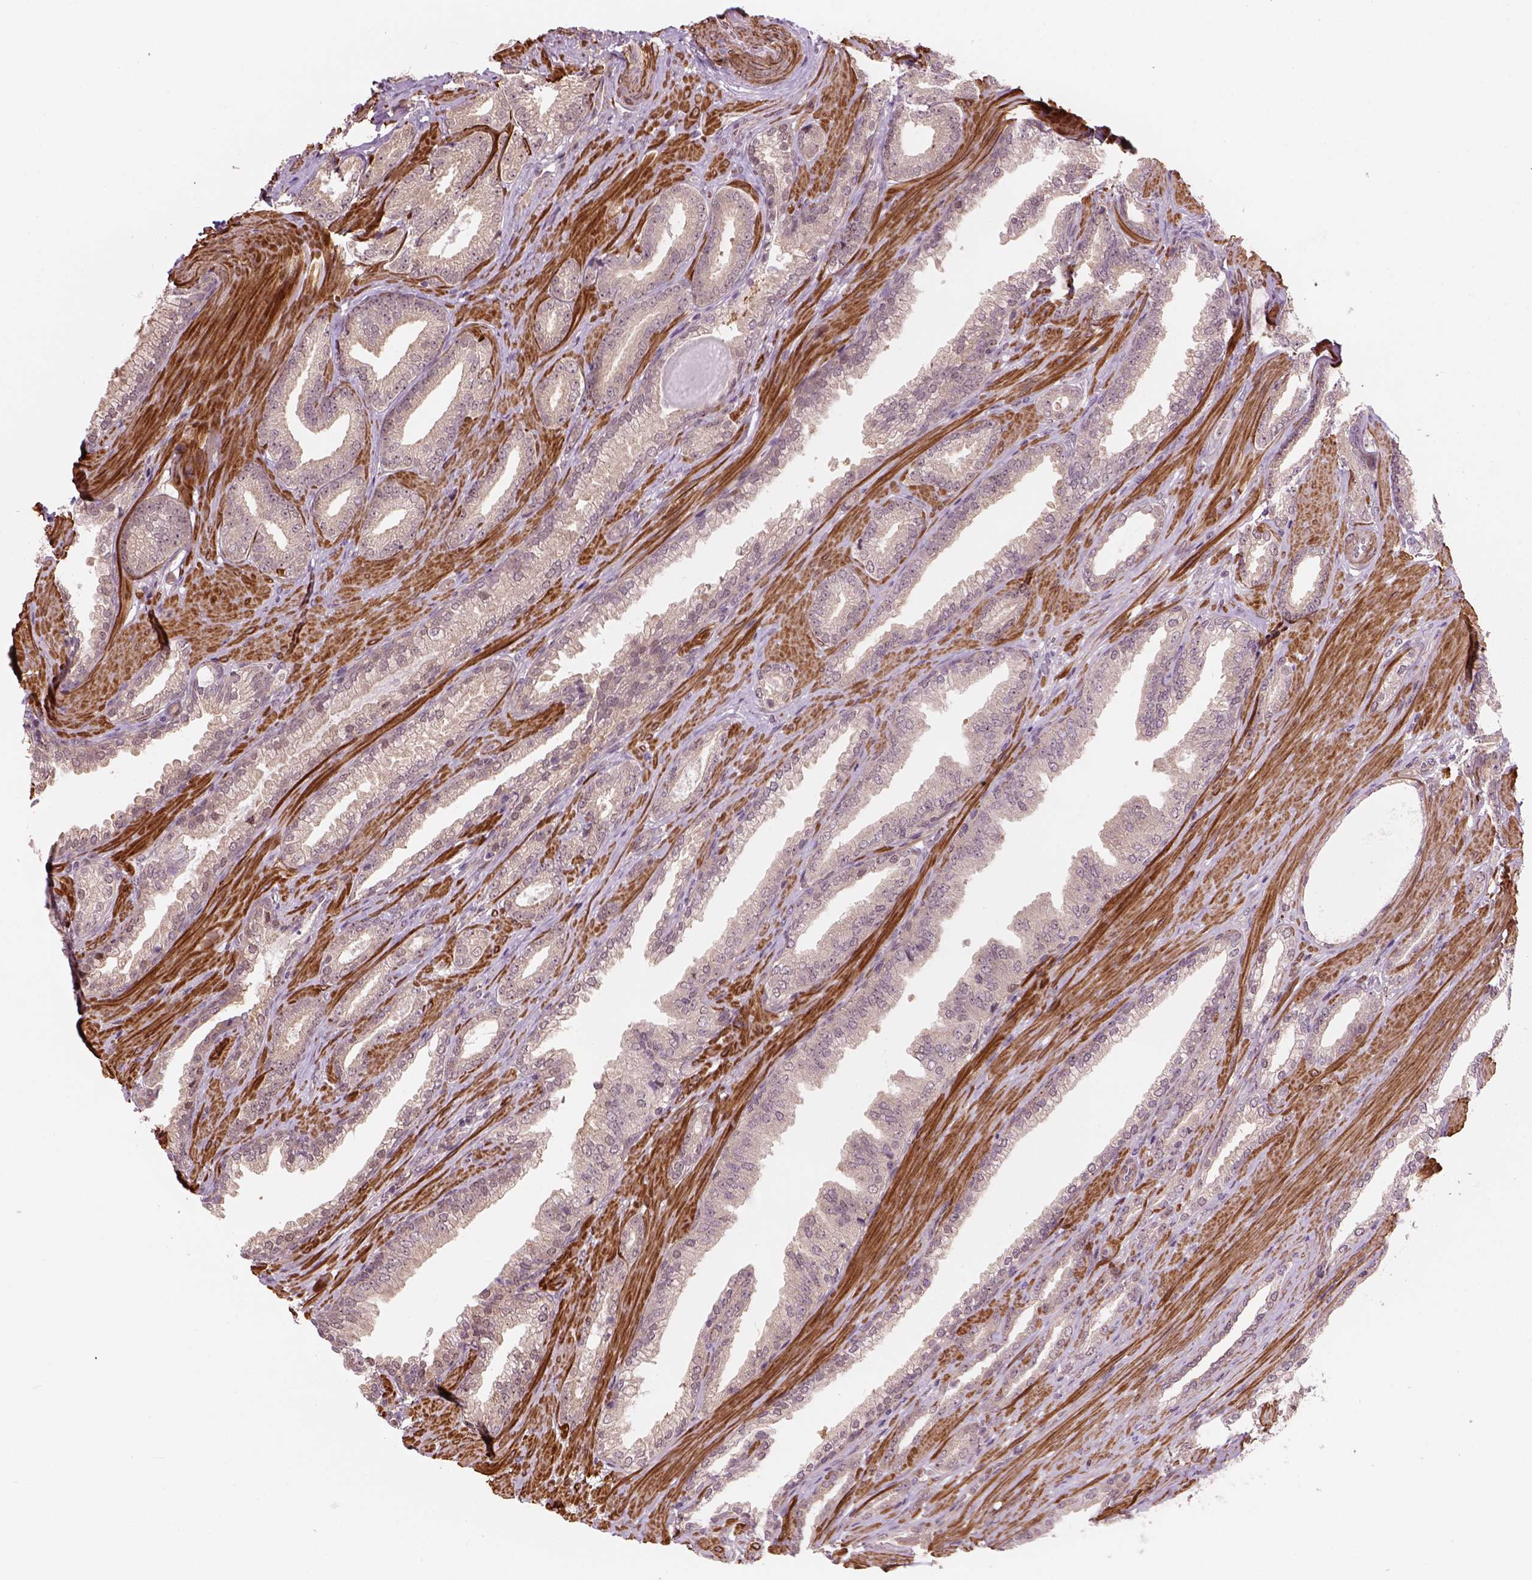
{"staining": {"intensity": "weak", "quantity": ">75%", "location": "cytoplasmic/membranous,nuclear"}, "tissue": "prostate cancer", "cell_type": "Tumor cells", "image_type": "cancer", "snomed": [{"axis": "morphology", "description": "Adenocarcinoma, Low grade"}, {"axis": "topography", "description": "Prostate"}], "caption": "Prostate low-grade adenocarcinoma tissue shows weak cytoplasmic/membranous and nuclear positivity in approximately >75% of tumor cells, visualized by immunohistochemistry.", "gene": "PSMD11", "patient": {"sex": "male", "age": 61}}